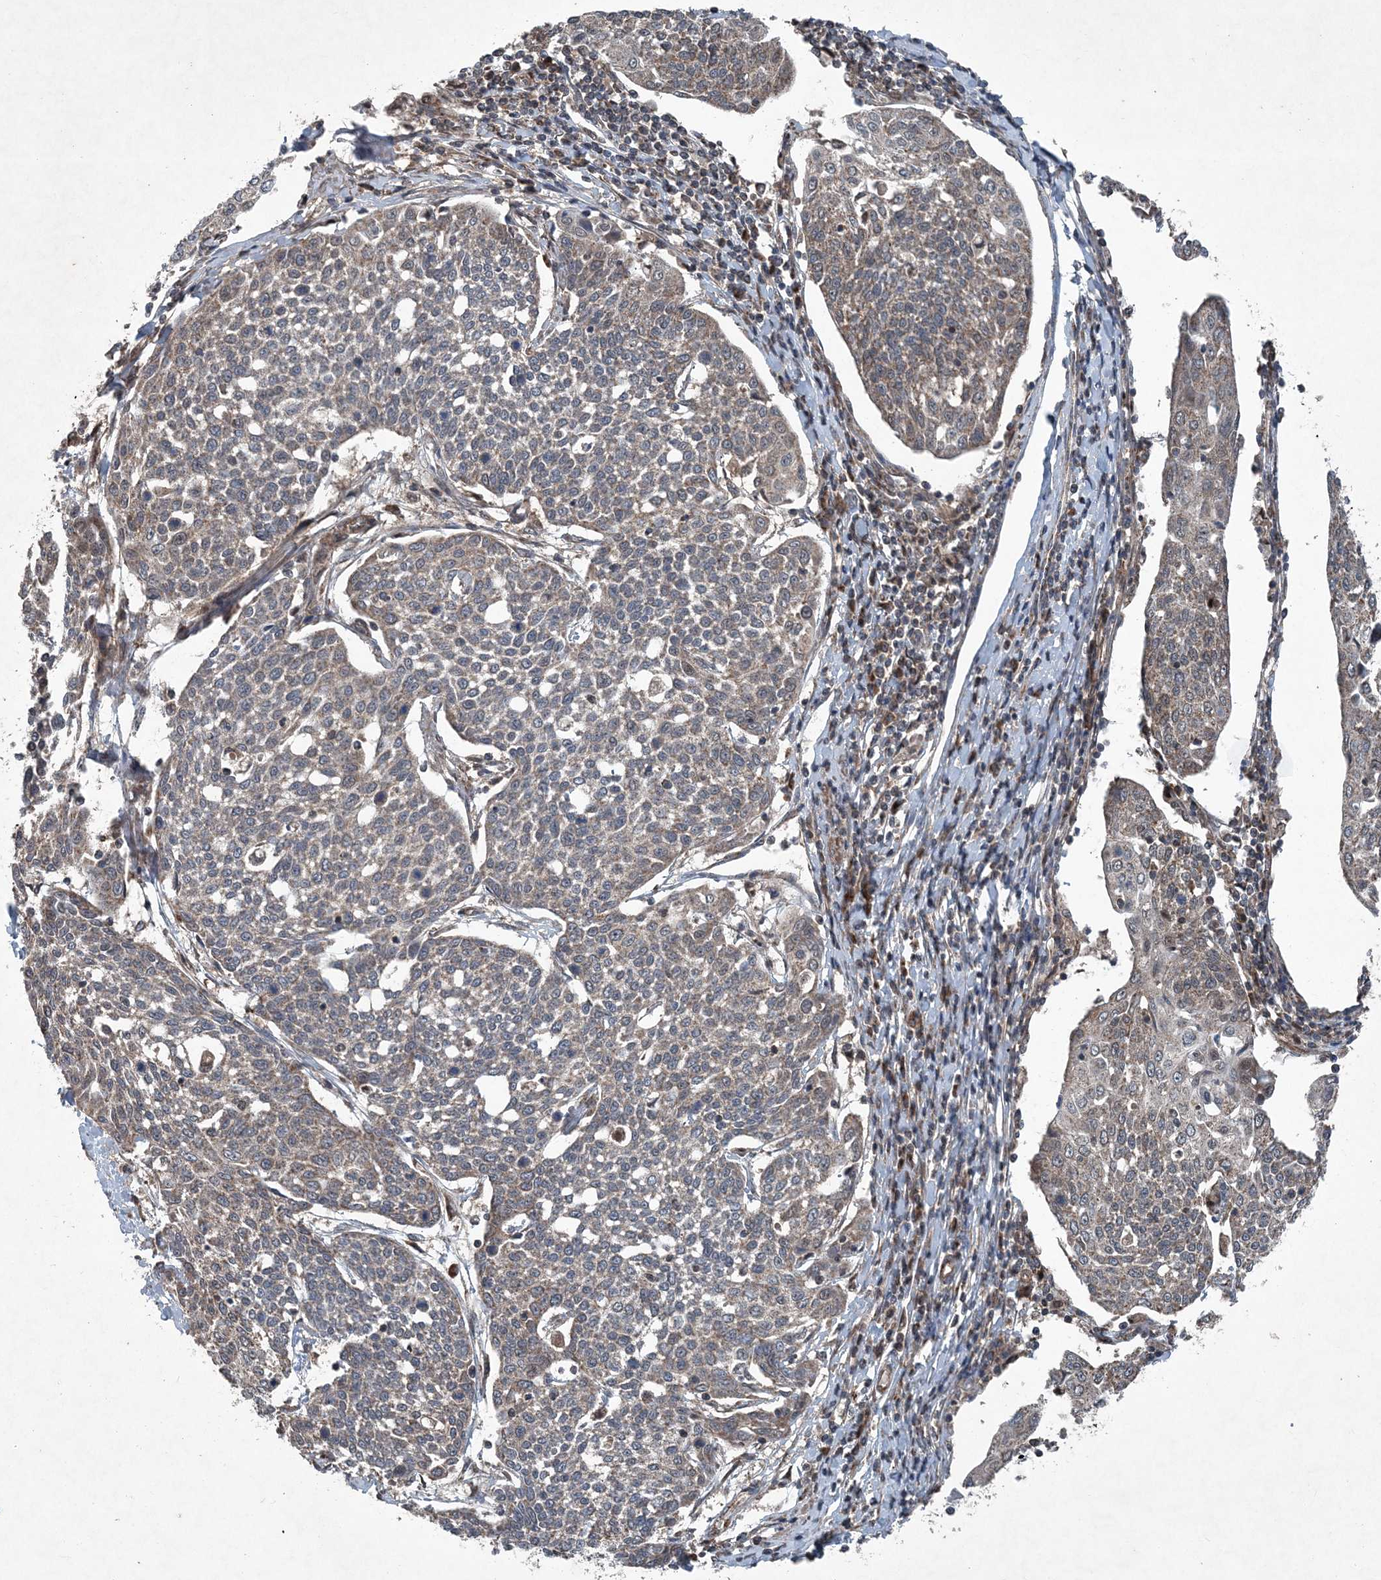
{"staining": {"intensity": "weak", "quantity": "<25%", "location": "cytoplasmic/membranous"}, "tissue": "cervical cancer", "cell_type": "Tumor cells", "image_type": "cancer", "snomed": [{"axis": "morphology", "description": "Squamous cell carcinoma, NOS"}, {"axis": "topography", "description": "Cervix"}], "caption": "High power microscopy photomicrograph of an IHC image of cervical squamous cell carcinoma, revealing no significant positivity in tumor cells. (DAB IHC with hematoxylin counter stain).", "gene": "NDUFA2", "patient": {"sex": "female", "age": 34}}